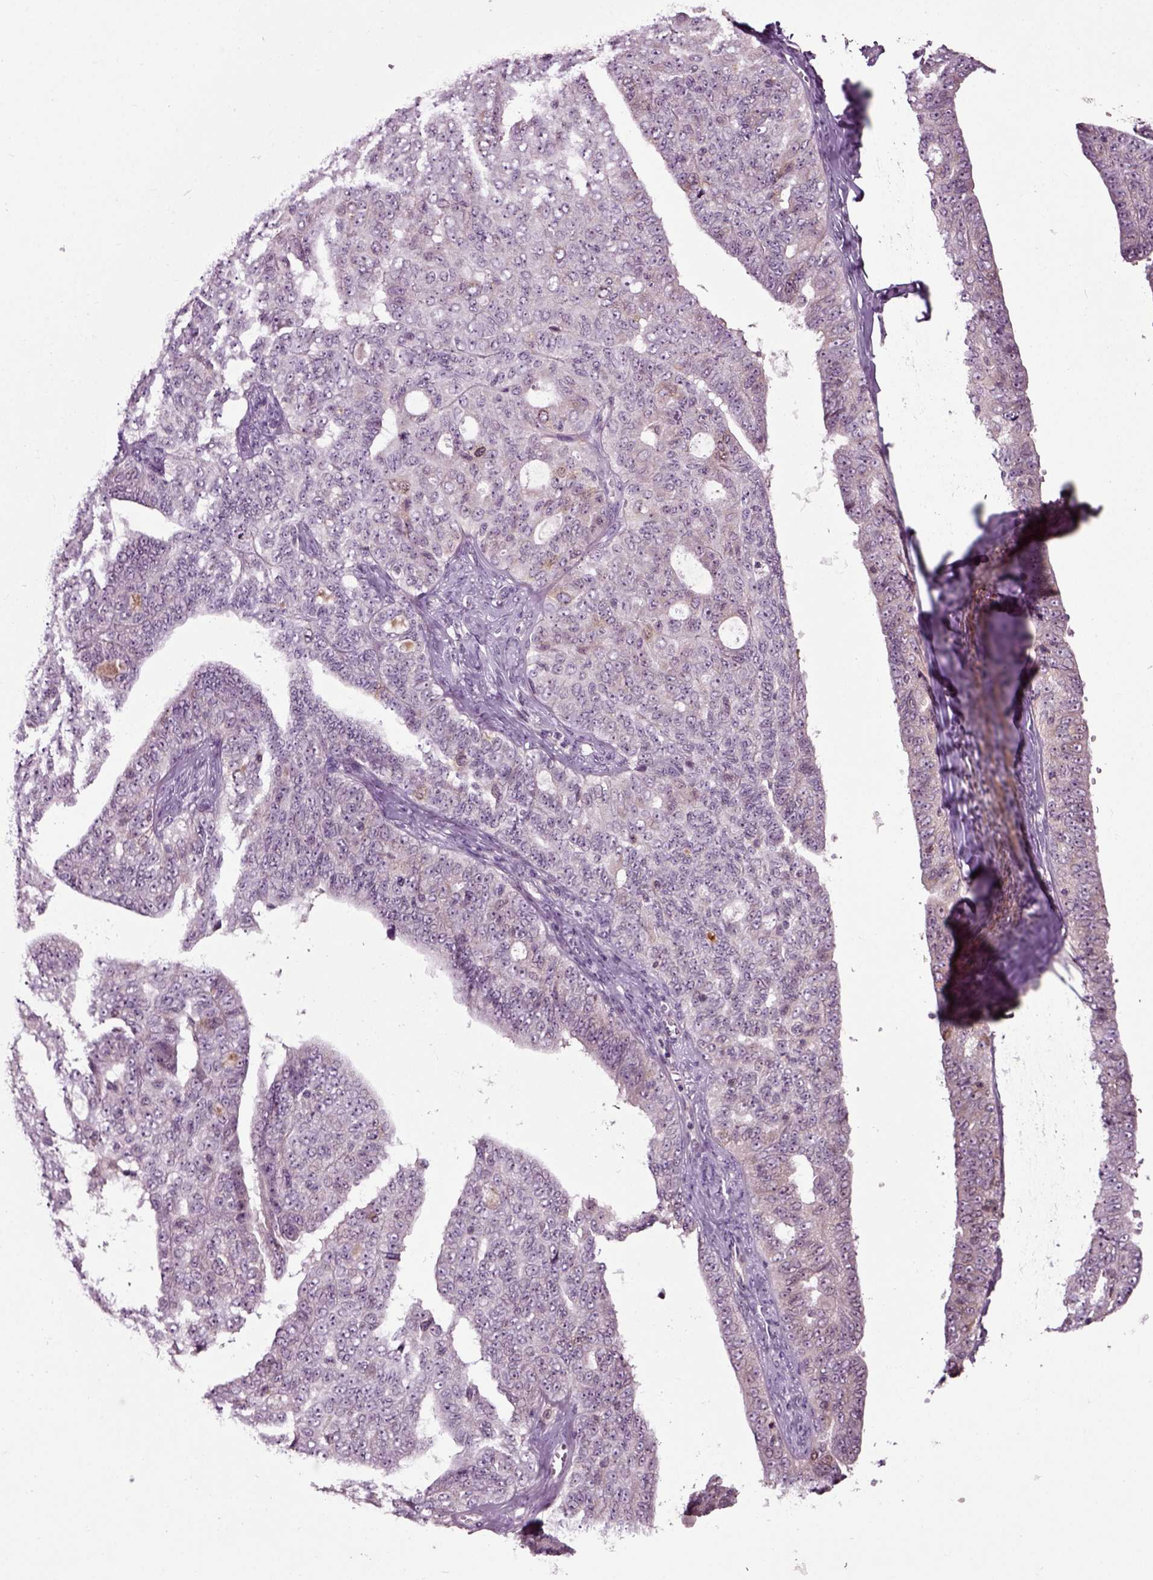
{"staining": {"intensity": "negative", "quantity": "none", "location": "none"}, "tissue": "ovarian cancer", "cell_type": "Tumor cells", "image_type": "cancer", "snomed": [{"axis": "morphology", "description": "Cystadenocarcinoma, serous, NOS"}, {"axis": "topography", "description": "Ovary"}], "caption": "Immunohistochemical staining of ovarian cancer (serous cystadenocarcinoma) shows no significant staining in tumor cells. (DAB (3,3'-diaminobenzidine) immunohistochemistry (IHC) visualized using brightfield microscopy, high magnification).", "gene": "KNSTRN", "patient": {"sex": "female", "age": 71}}